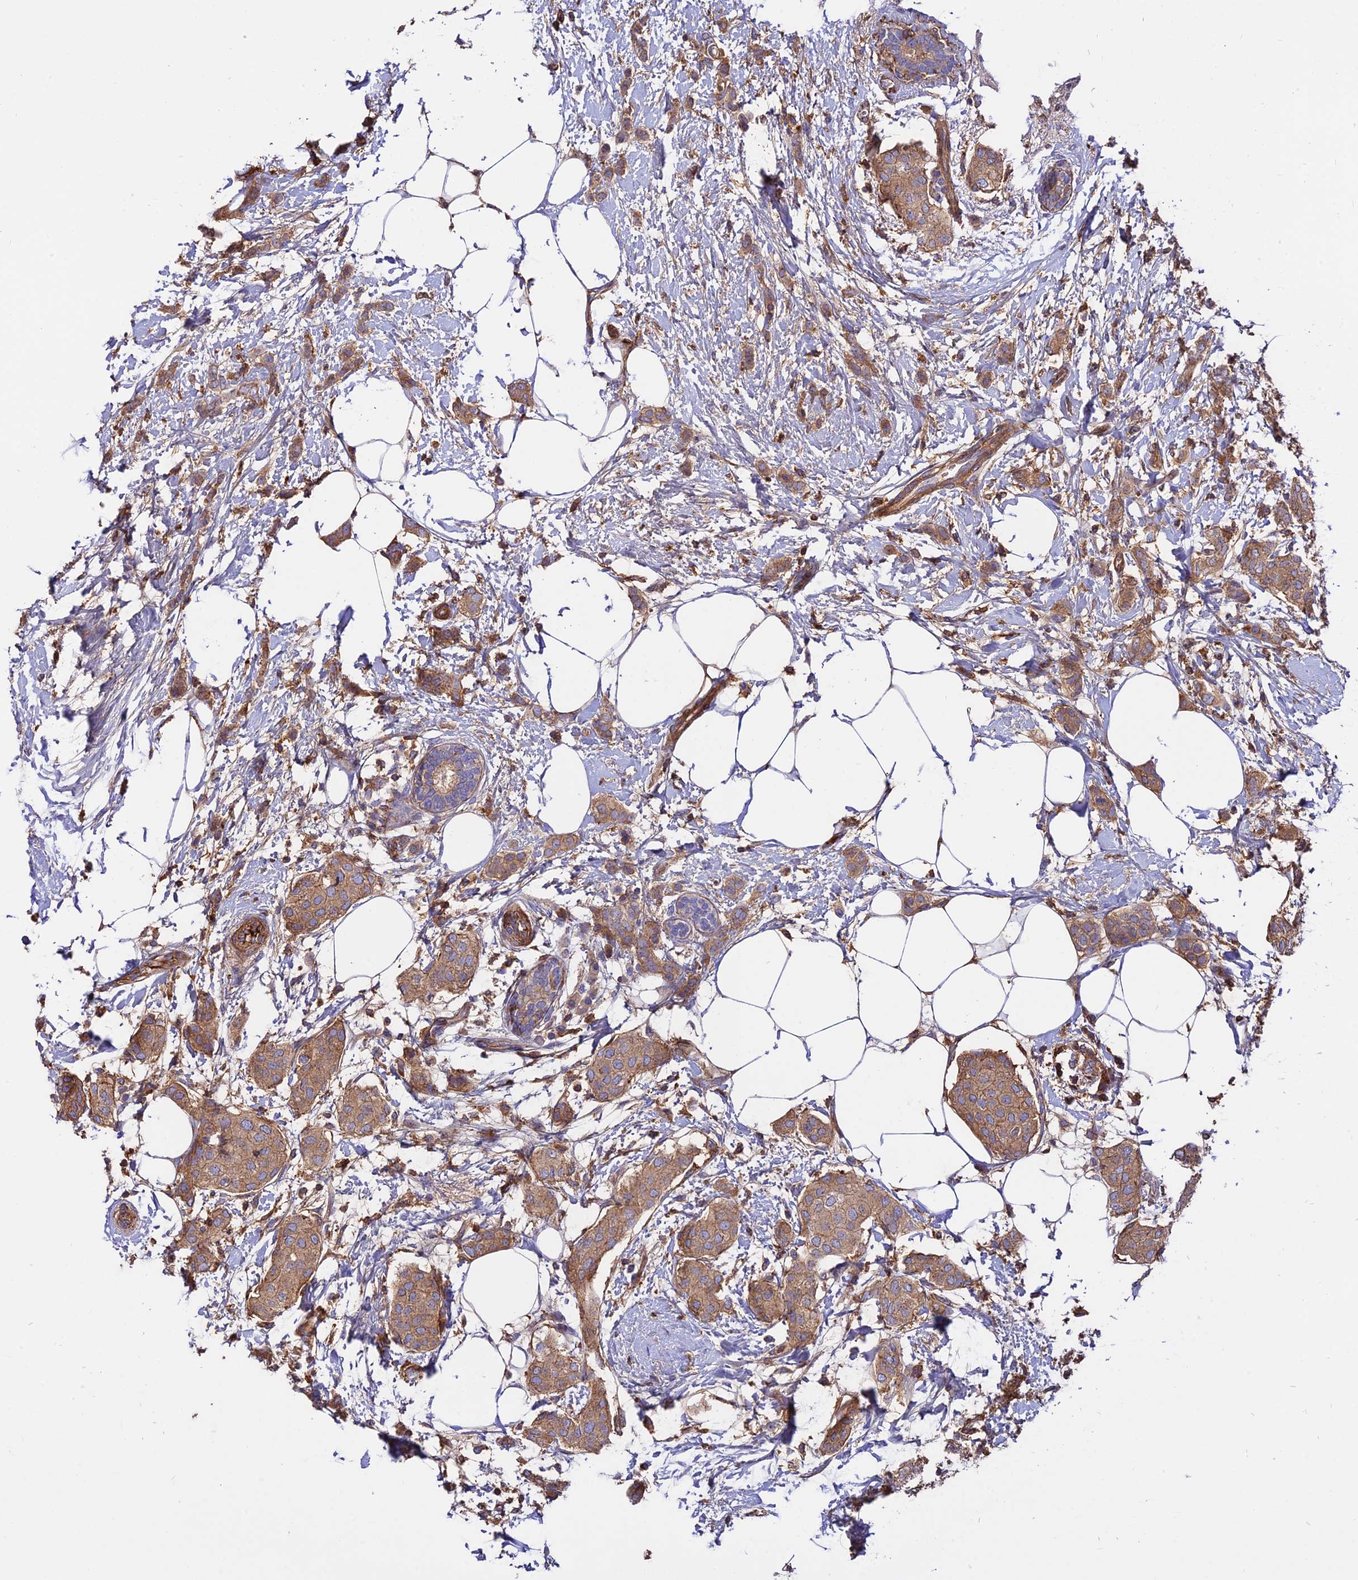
{"staining": {"intensity": "moderate", "quantity": ">75%", "location": "cytoplasmic/membranous"}, "tissue": "breast cancer", "cell_type": "Tumor cells", "image_type": "cancer", "snomed": [{"axis": "morphology", "description": "Duct carcinoma"}, {"axis": "topography", "description": "Breast"}], "caption": "Protein analysis of breast infiltrating ductal carcinoma tissue shows moderate cytoplasmic/membranous expression in about >75% of tumor cells. (Stains: DAB (3,3'-diaminobenzidine) in brown, nuclei in blue, Microscopy: brightfield microscopy at high magnification).", "gene": "PYM1", "patient": {"sex": "female", "age": 72}}